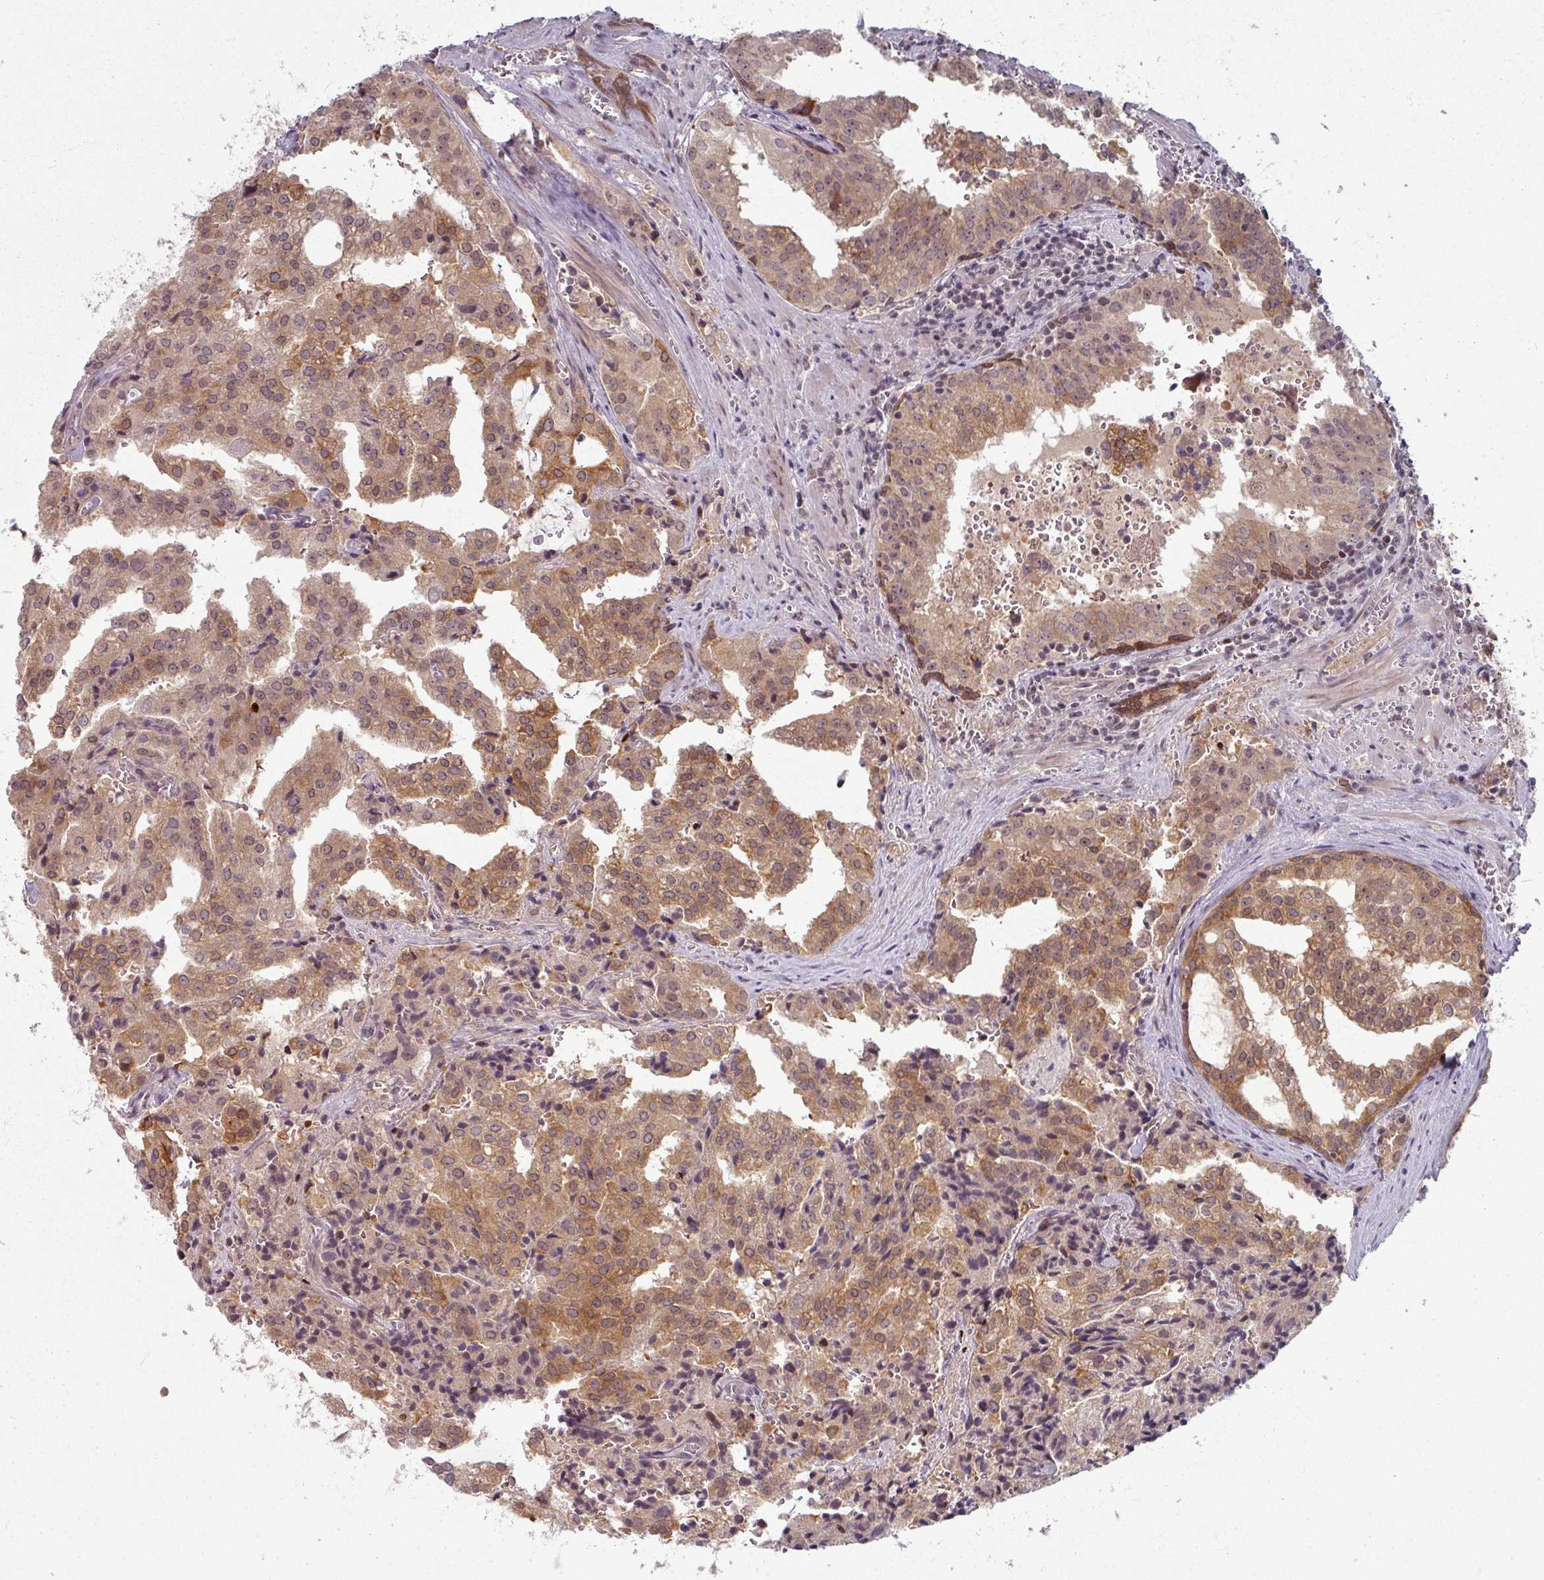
{"staining": {"intensity": "moderate", "quantity": "25%-75%", "location": "cytoplasmic/membranous"}, "tissue": "prostate cancer", "cell_type": "Tumor cells", "image_type": "cancer", "snomed": [{"axis": "morphology", "description": "Adenocarcinoma, High grade"}, {"axis": "topography", "description": "Prostate"}], "caption": "Immunohistochemistry photomicrograph of prostate high-grade adenocarcinoma stained for a protein (brown), which demonstrates medium levels of moderate cytoplasmic/membranous positivity in about 25%-75% of tumor cells.", "gene": "KLC3", "patient": {"sex": "male", "age": 68}}